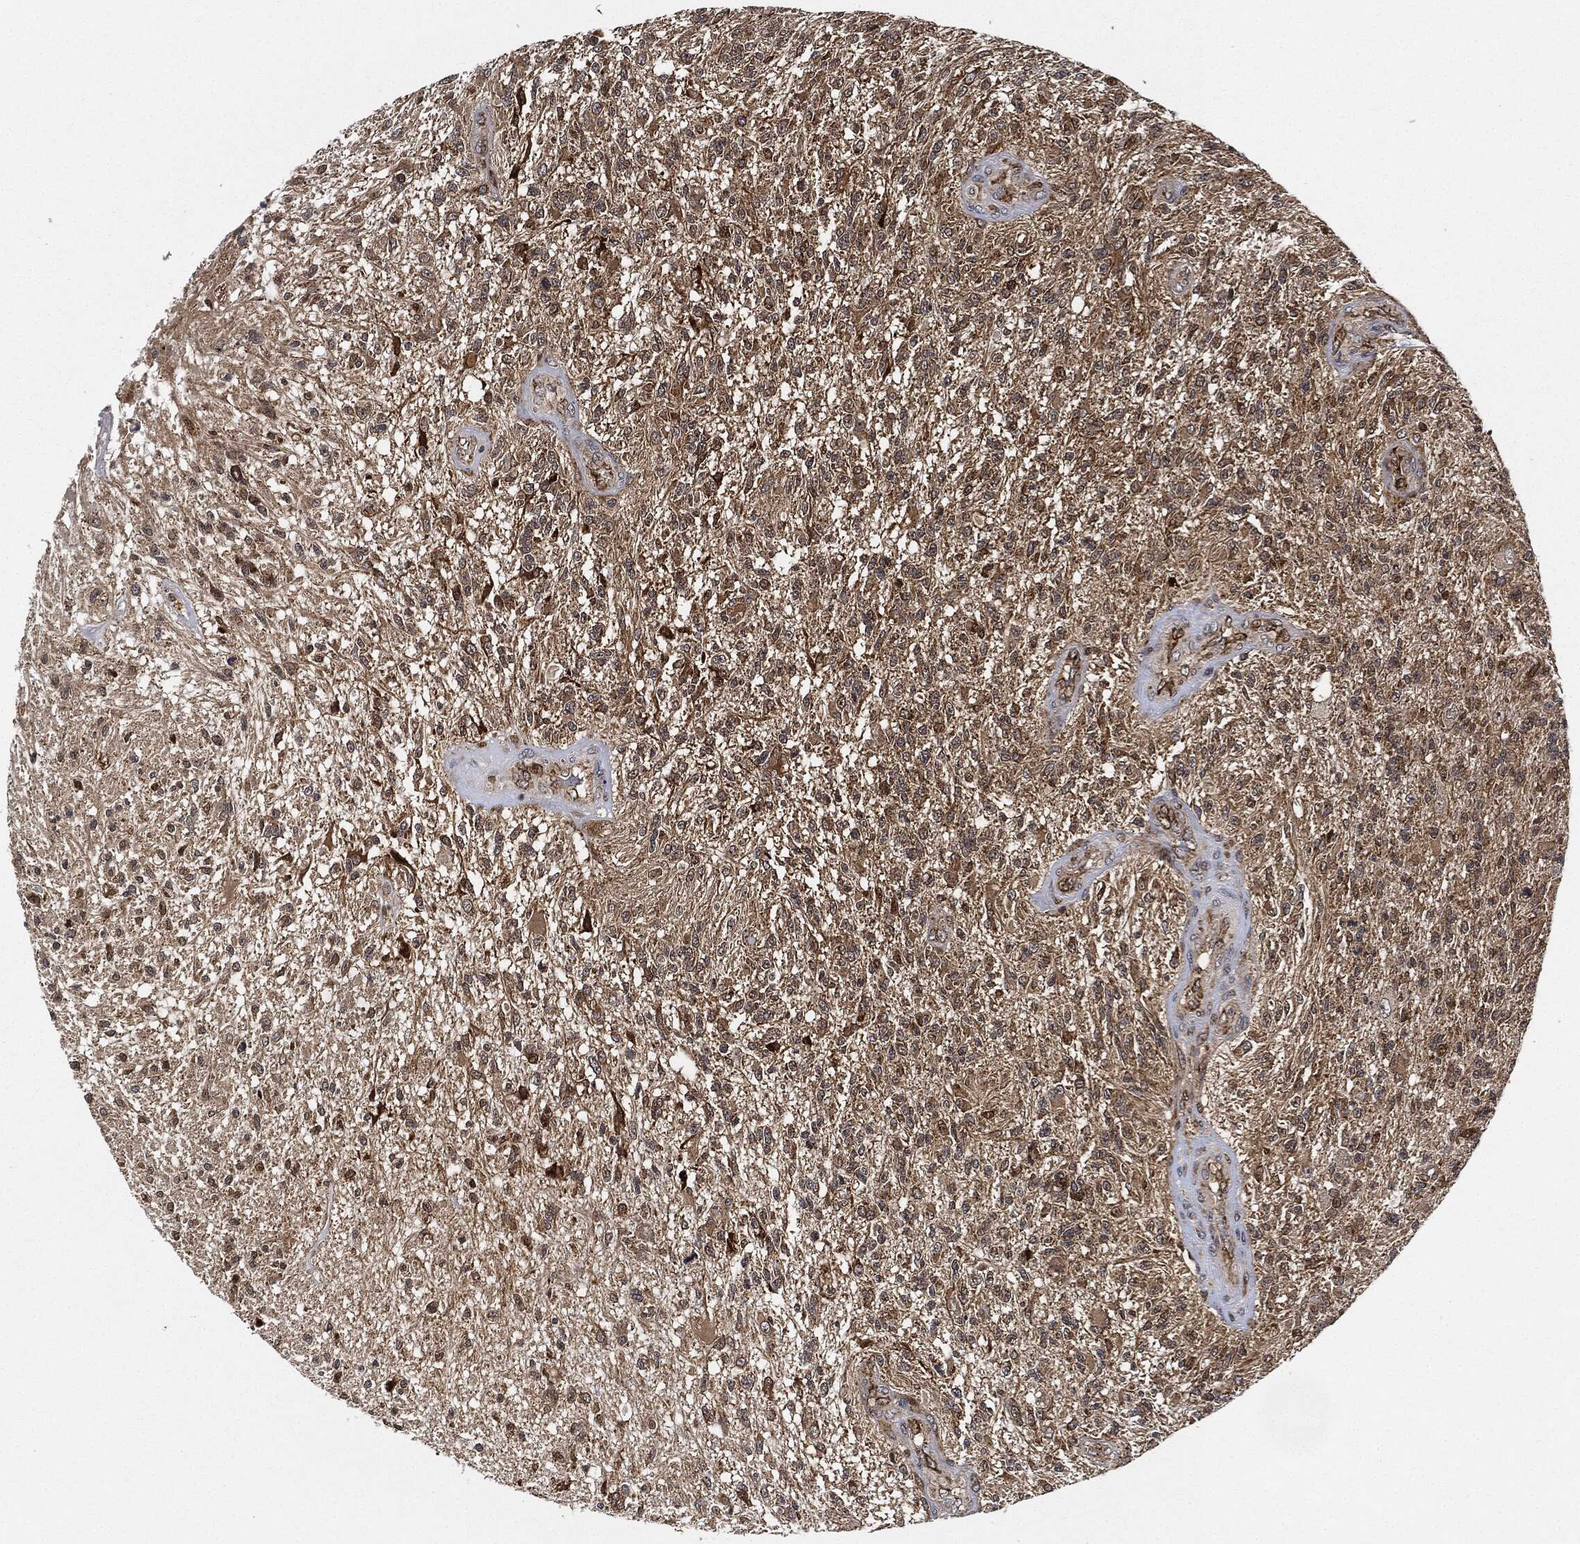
{"staining": {"intensity": "moderate", "quantity": ">75%", "location": "cytoplasmic/membranous"}, "tissue": "glioma", "cell_type": "Tumor cells", "image_type": "cancer", "snomed": [{"axis": "morphology", "description": "Glioma, malignant, High grade"}, {"axis": "topography", "description": "Brain"}], "caption": "This is an image of immunohistochemistry (IHC) staining of glioma, which shows moderate expression in the cytoplasmic/membranous of tumor cells.", "gene": "RNASEL", "patient": {"sex": "male", "age": 56}}